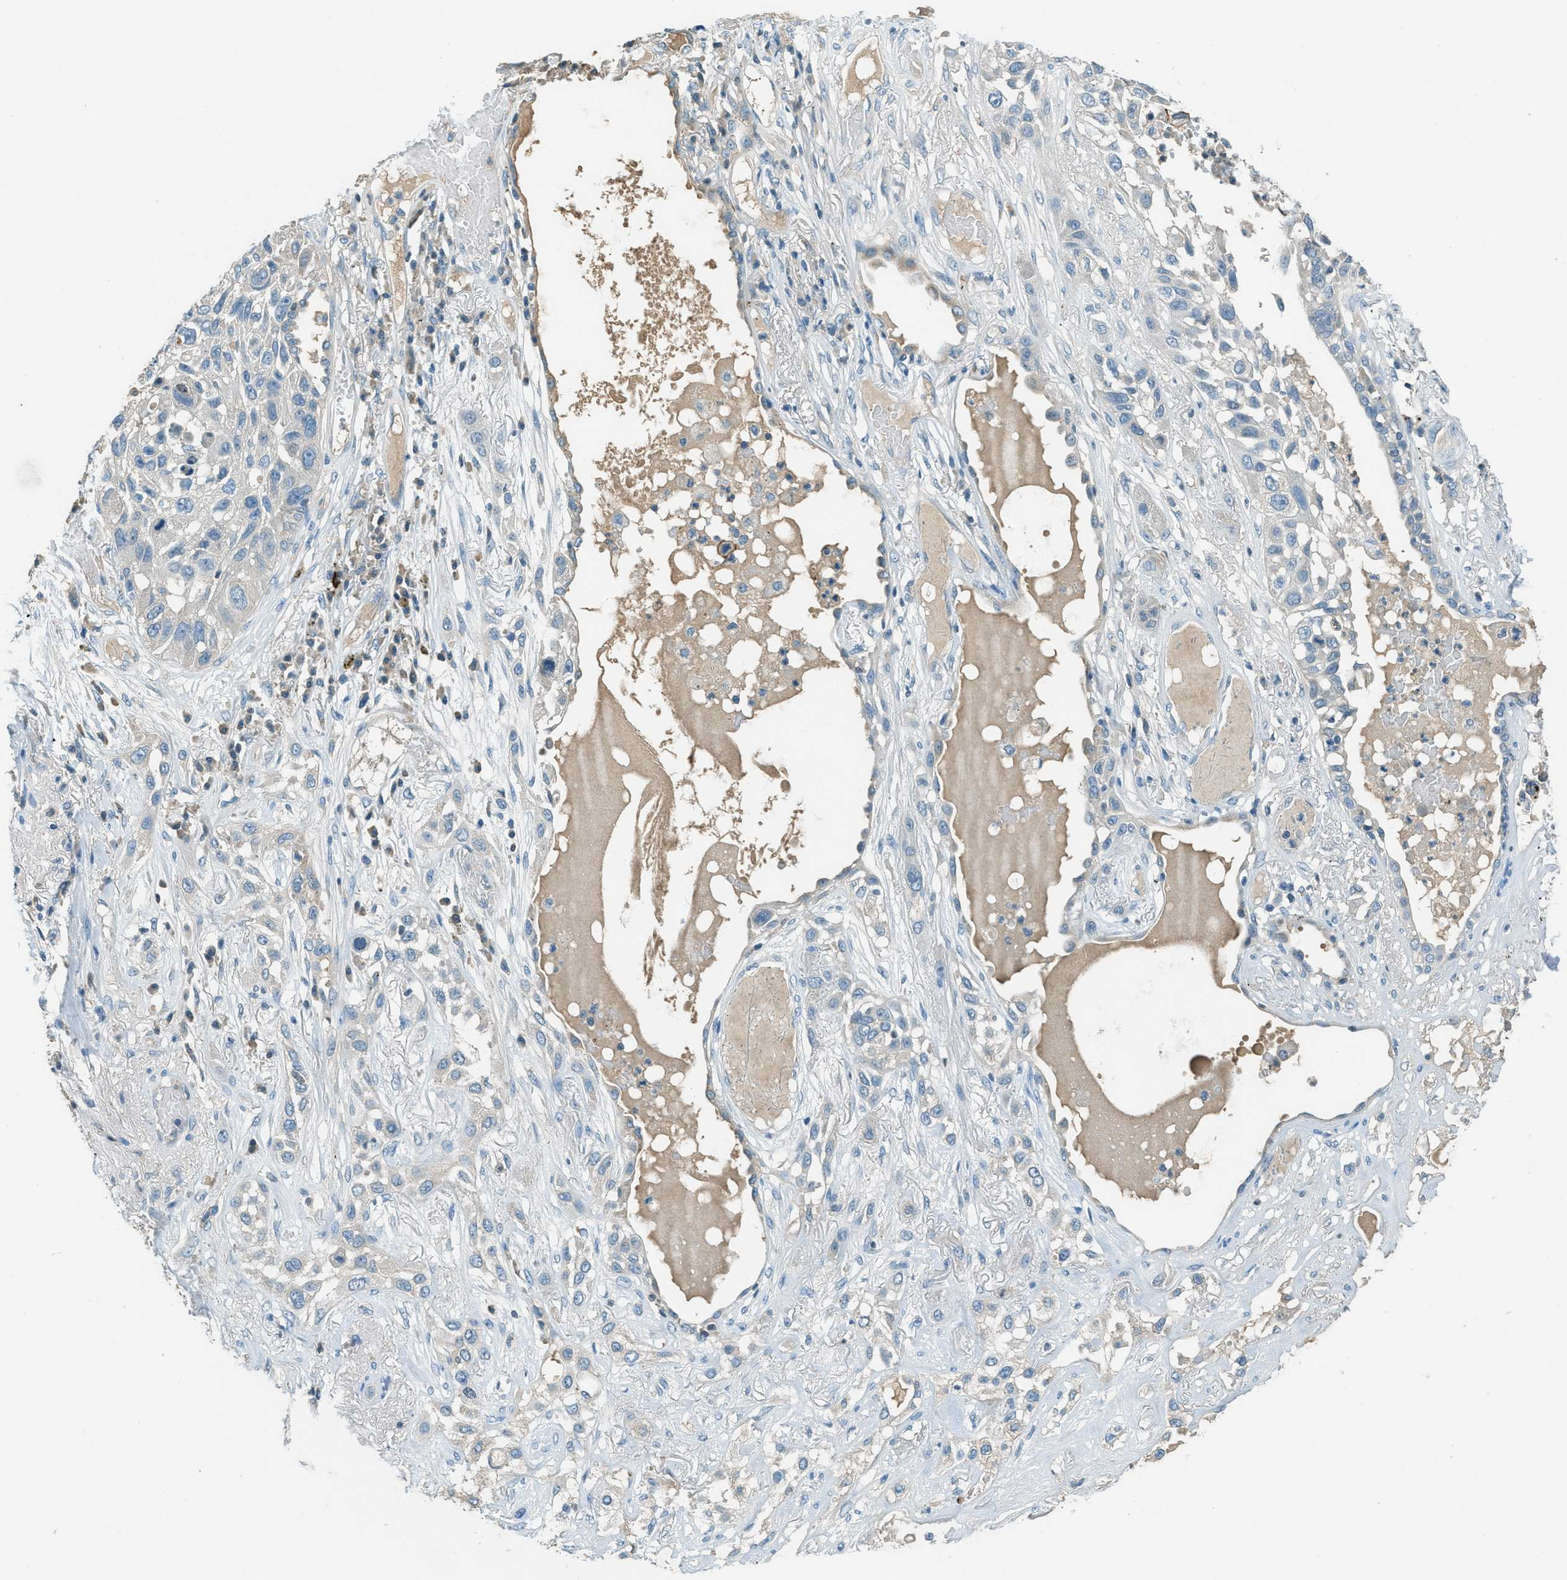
{"staining": {"intensity": "negative", "quantity": "none", "location": "none"}, "tissue": "lung cancer", "cell_type": "Tumor cells", "image_type": "cancer", "snomed": [{"axis": "morphology", "description": "Squamous cell carcinoma, NOS"}, {"axis": "topography", "description": "Lung"}], "caption": "This is an immunohistochemistry photomicrograph of lung cancer. There is no staining in tumor cells.", "gene": "MSLN", "patient": {"sex": "male", "age": 71}}